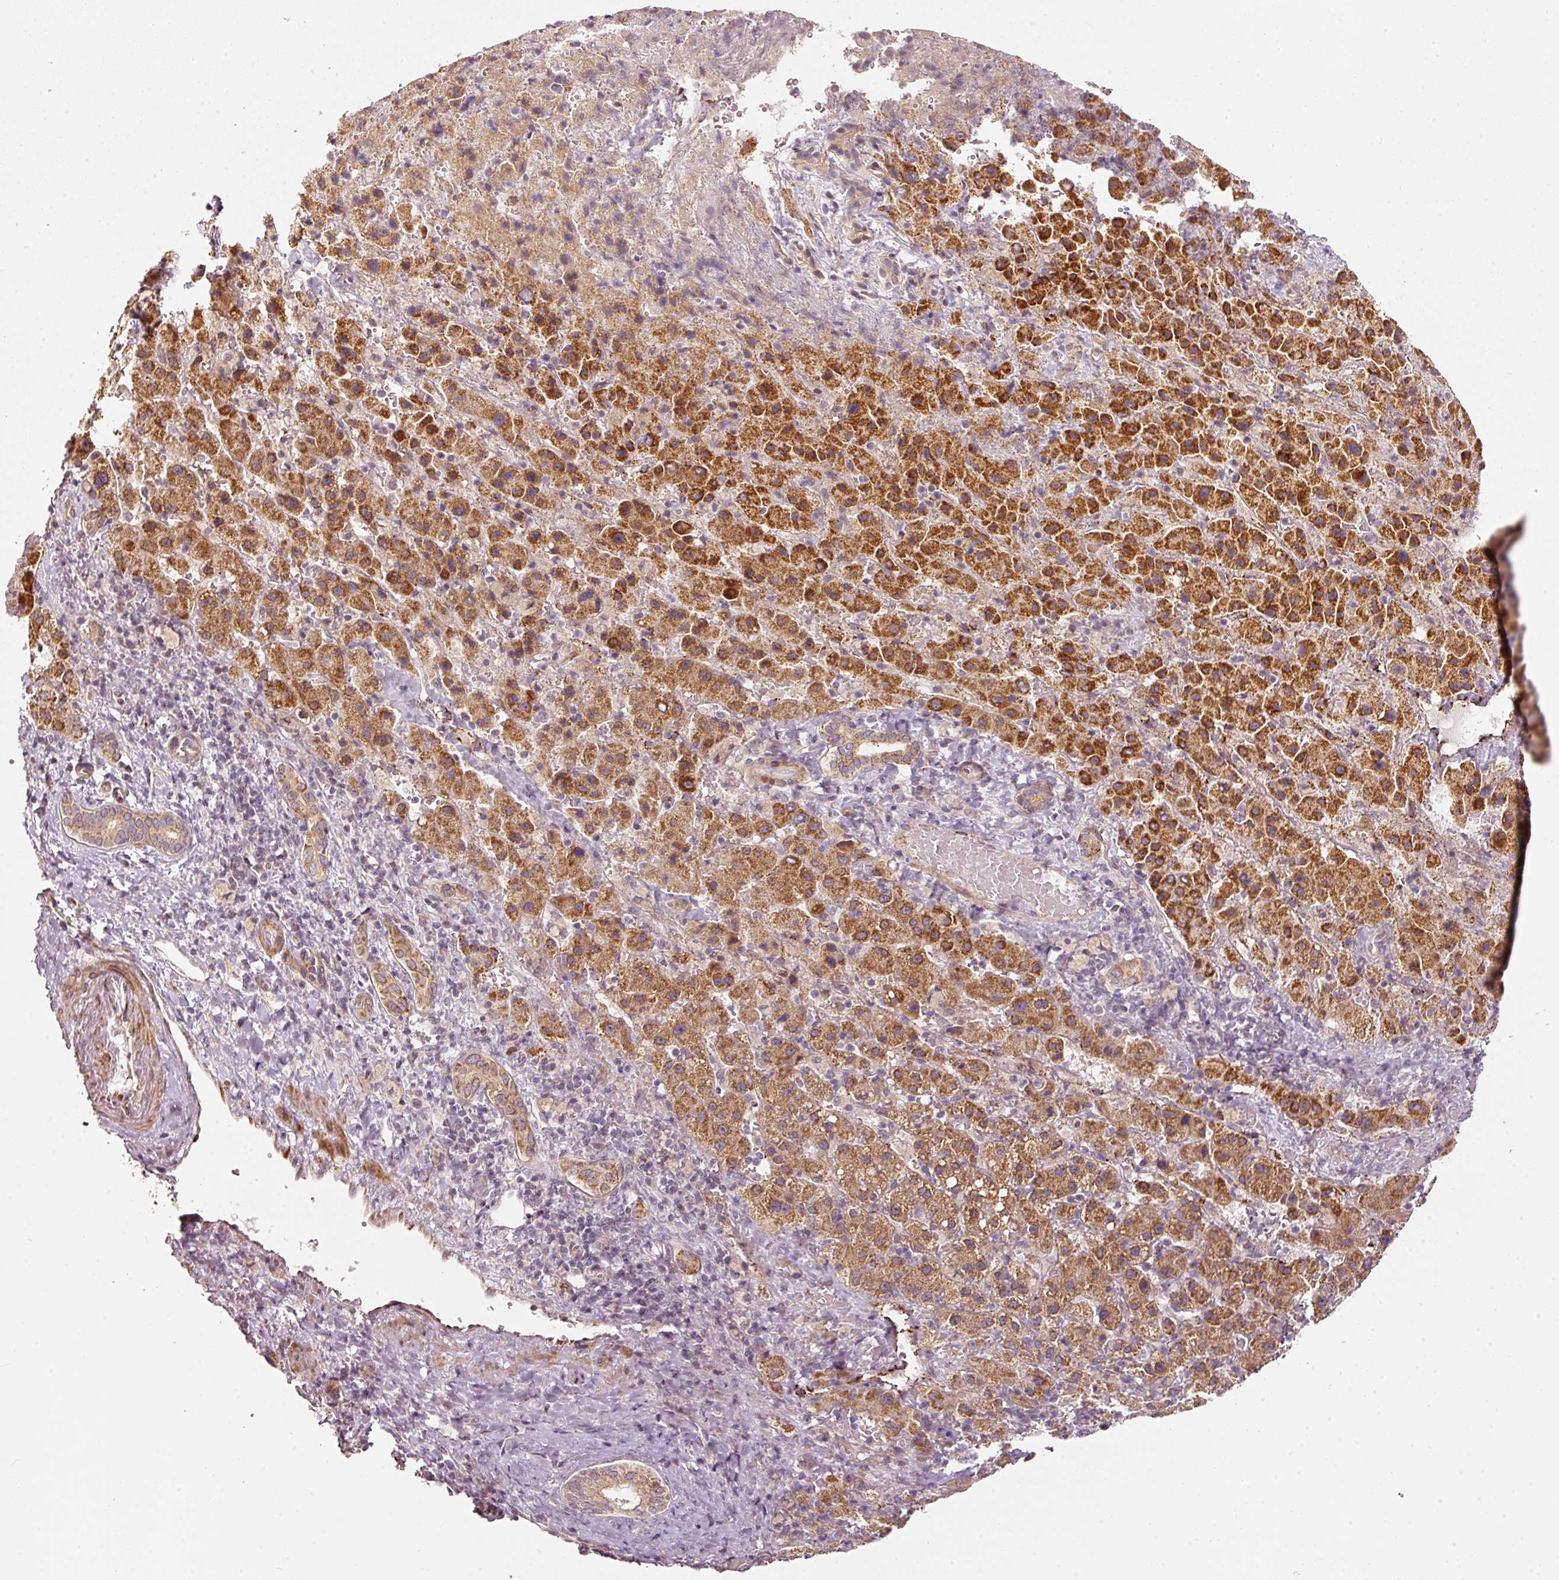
{"staining": {"intensity": "strong", "quantity": ">75%", "location": "cytoplasmic/membranous"}, "tissue": "liver cancer", "cell_type": "Tumor cells", "image_type": "cancer", "snomed": [{"axis": "morphology", "description": "Carcinoma, Hepatocellular, NOS"}, {"axis": "topography", "description": "Liver"}], "caption": "Brown immunohistochemical staining in liver cancer (hepatocellular carcinoma) demonstrates strong cytoplasmic/membranous positivity in about >75% of tumor cells.", "gene": "ARHGAP22", "patient": {"sex": "female", "age": 58}}